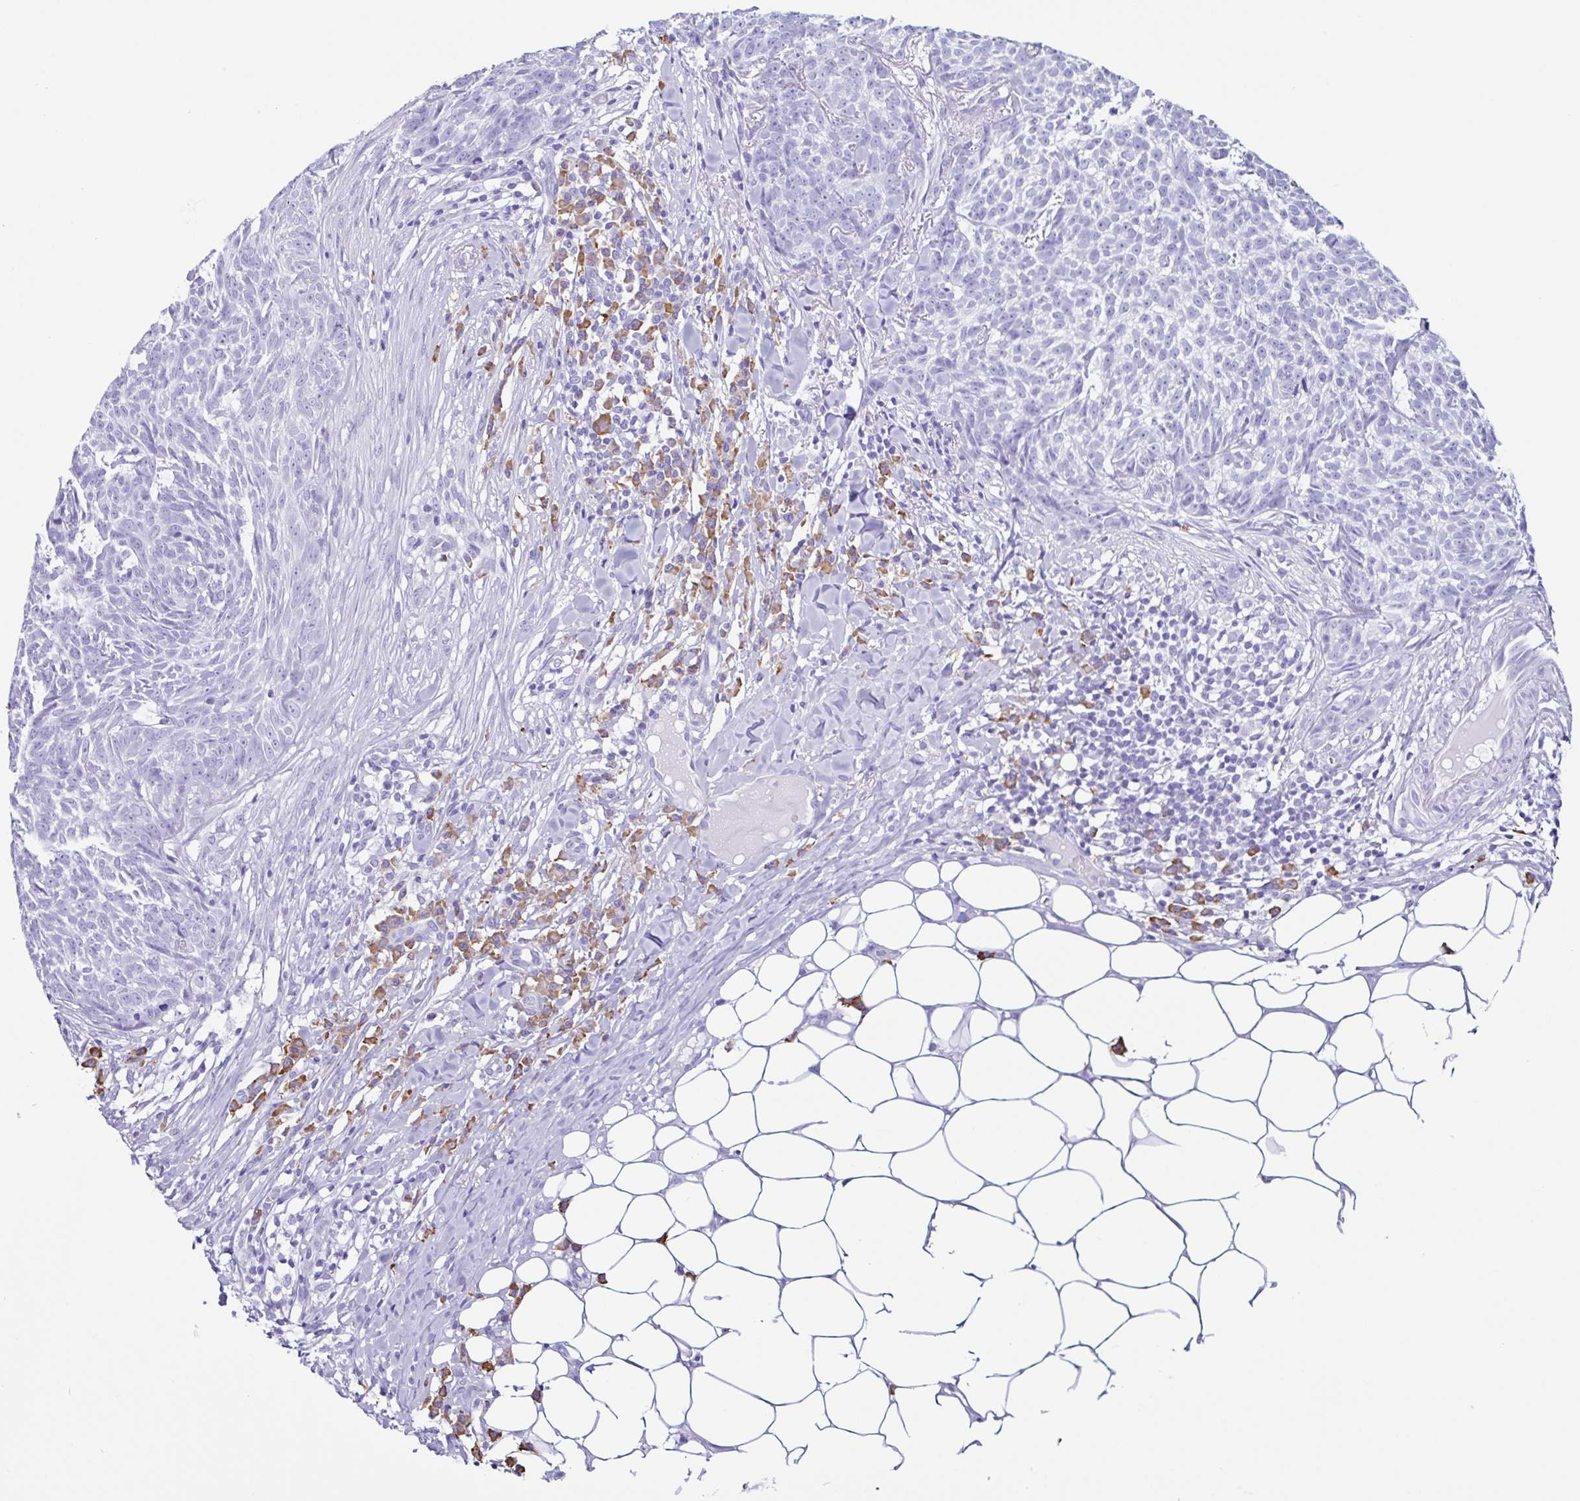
{"staining": {"intensity": "negative", "quantity": "none", "location": "none"}, "tissue": "skin cancer", "cell_type": "Tumor cells", "image_type": "cancer", "snomed": [{"axis": "morphology", "description": "Basal cell carcinoma"}, {"axis": "topography", "description": "Skin"}], "caption": "The immunohistochemistry histopathology image has no significant staining in tumor cells of skin cancer (basal cell carcinoma) tissue. The staining was performed using DAB to visualize the protein expression in brown, while the nuclei were stained in blue with hematoxylin (Magnification: 20x).", "gene": "PIGF", "patient": {"sex": "female", "age": 93}}